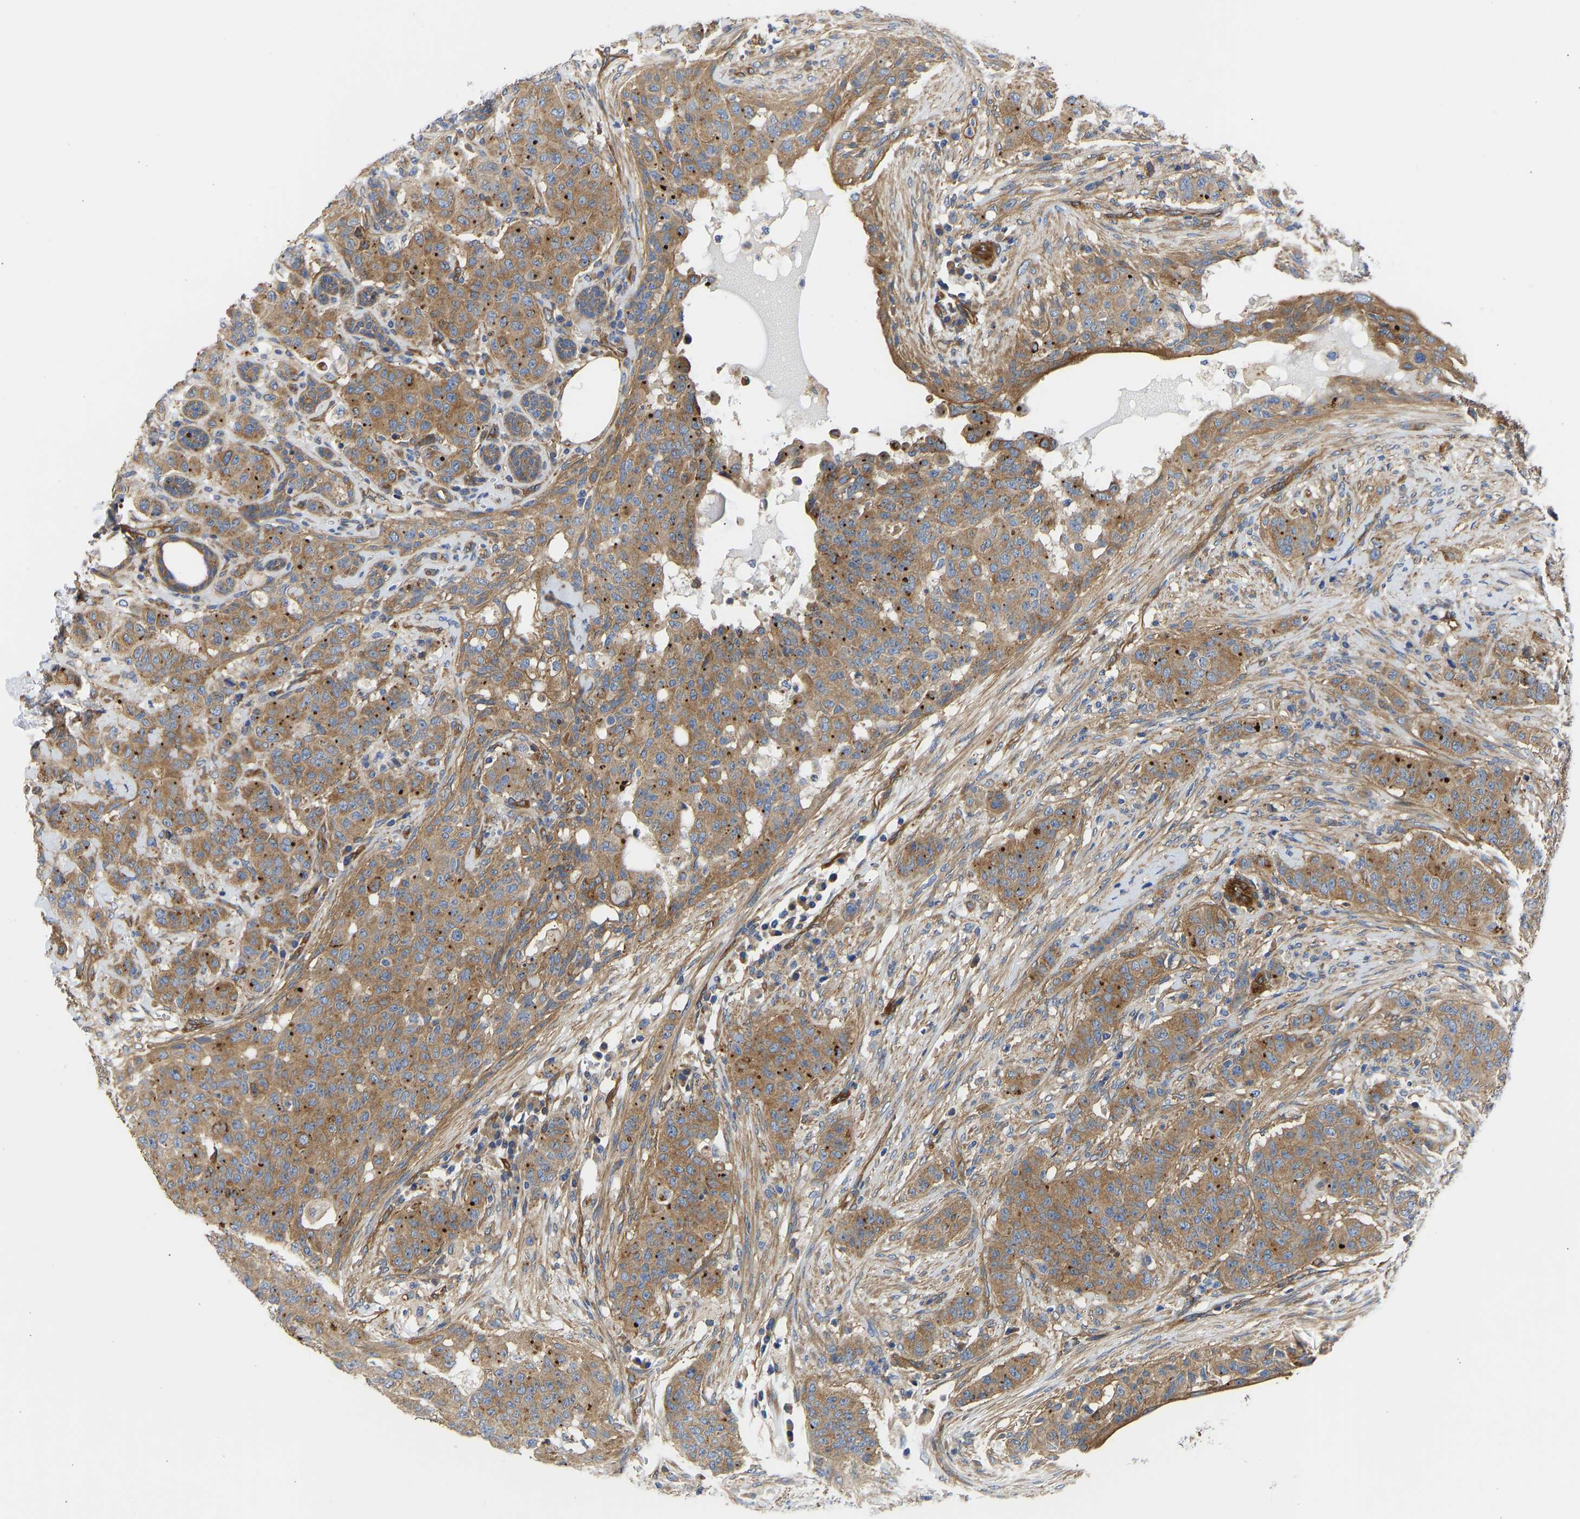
{"staining": {"intensity": "strong", "quantity": ">75%", "location": "cytoplasmic/membranous"}, "tissue": "breast cancer", "cell_type": "Tumor cells", "image_type": "cancer", "snomed": [{"axis": "morphology", "description": "Normal tissue, NOS"}, {"axis": "morphology", "description": "Duct carcinoma"}, {"axis": "topography", "description": "Breast"}], "caption": "Brown immunohistochemical staining in infiltrating ductal carcinoma (breast) shows strong cytoplasmic/membranous positivity in approximately >75% of tumor cells. Nuclei are stained in blue.", "gene": "MYO1C", "patient": {"sex": "female", "age": 40}}